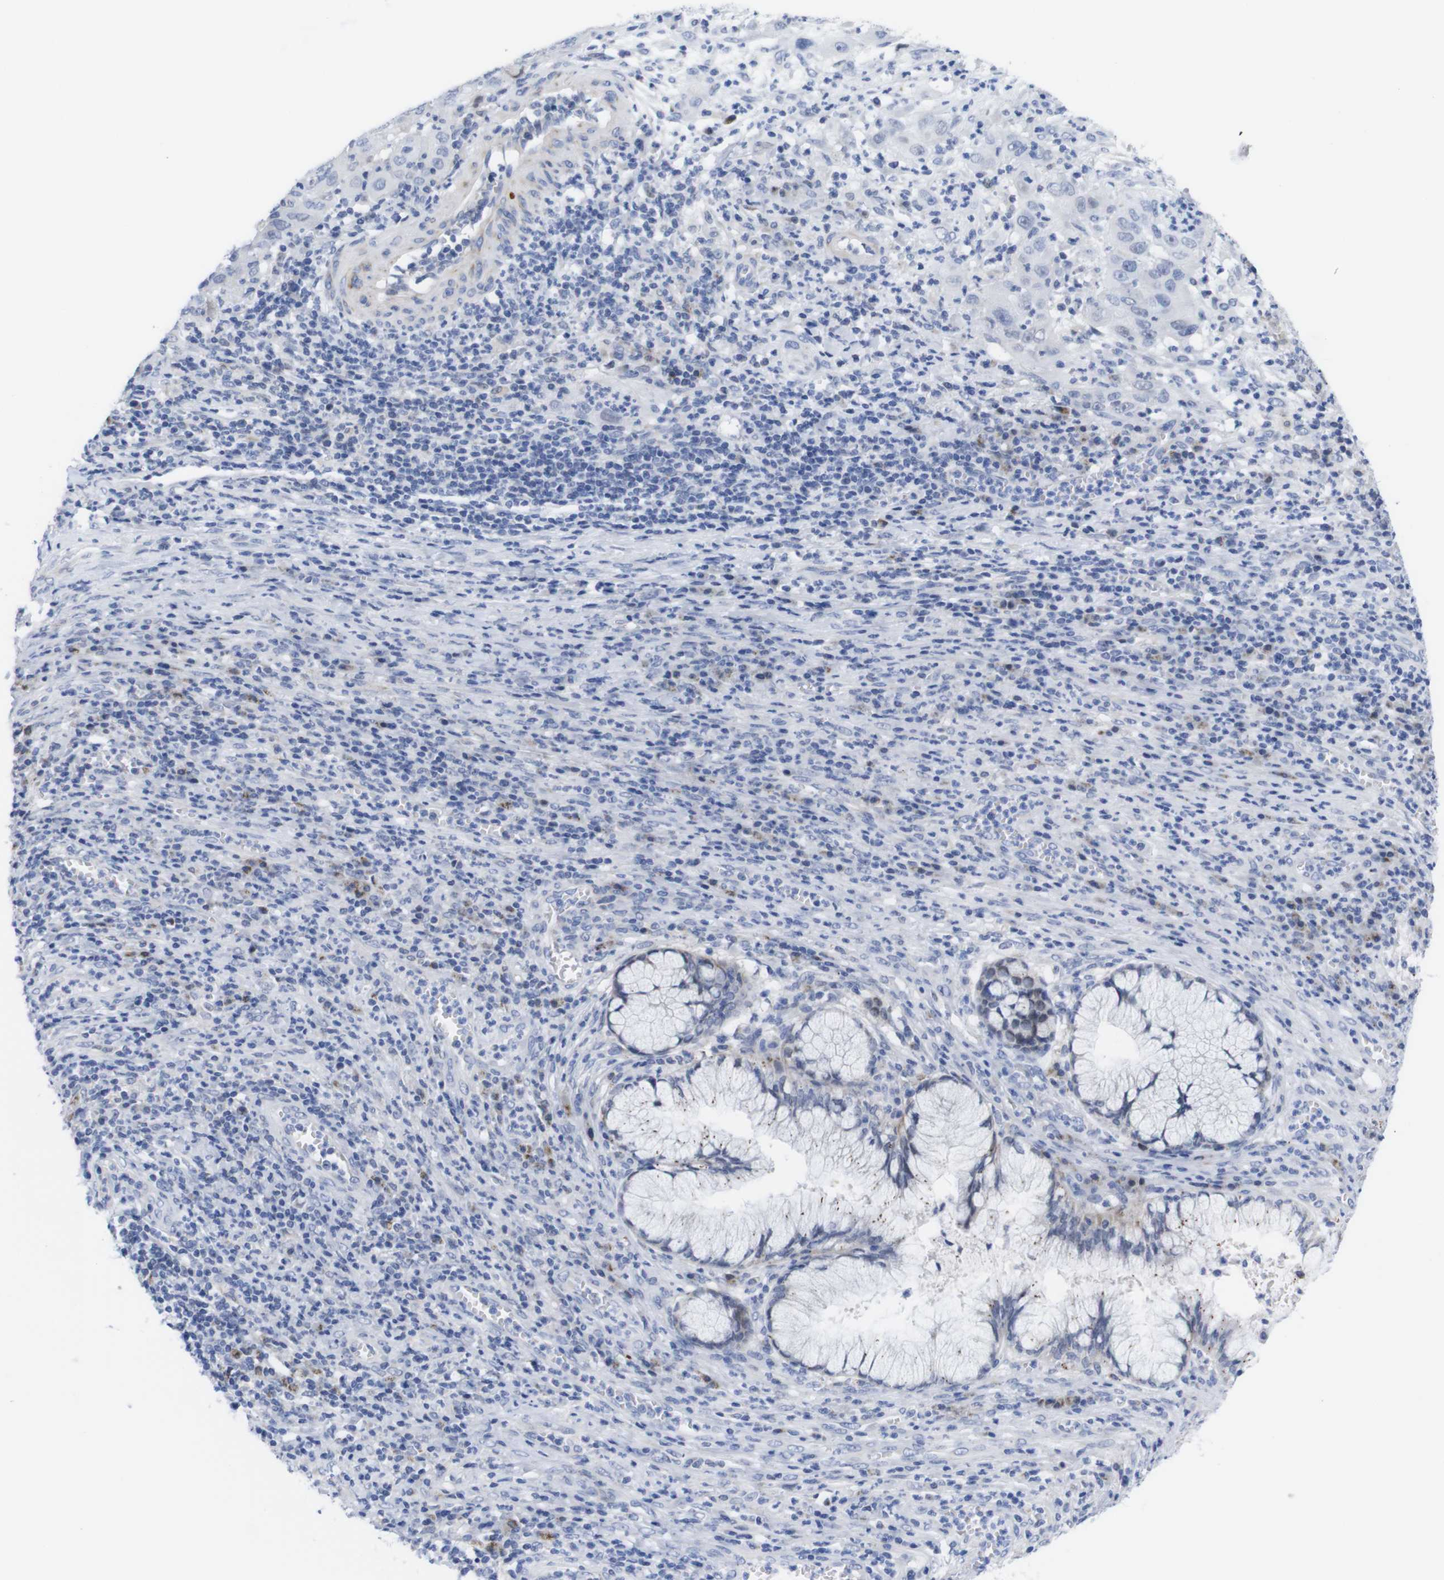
{"staining": {"intensity": "negative", "quantity": "none", "location": "none"}, "tissue": "cervical cancer", "cell_type": "Tumor cells", "image_type": "cancer", "snomed": [{"axis": "morphology", "description": "Squamous cell carcinoma, NOS"}, {"axis": "topography", "description": "Cervix"}], "caption": "Tumor cells are negative for brown protein staining in cervical cancer.", "gene": "LRRC55", "patient": {"sex": "female", "age": 32}}